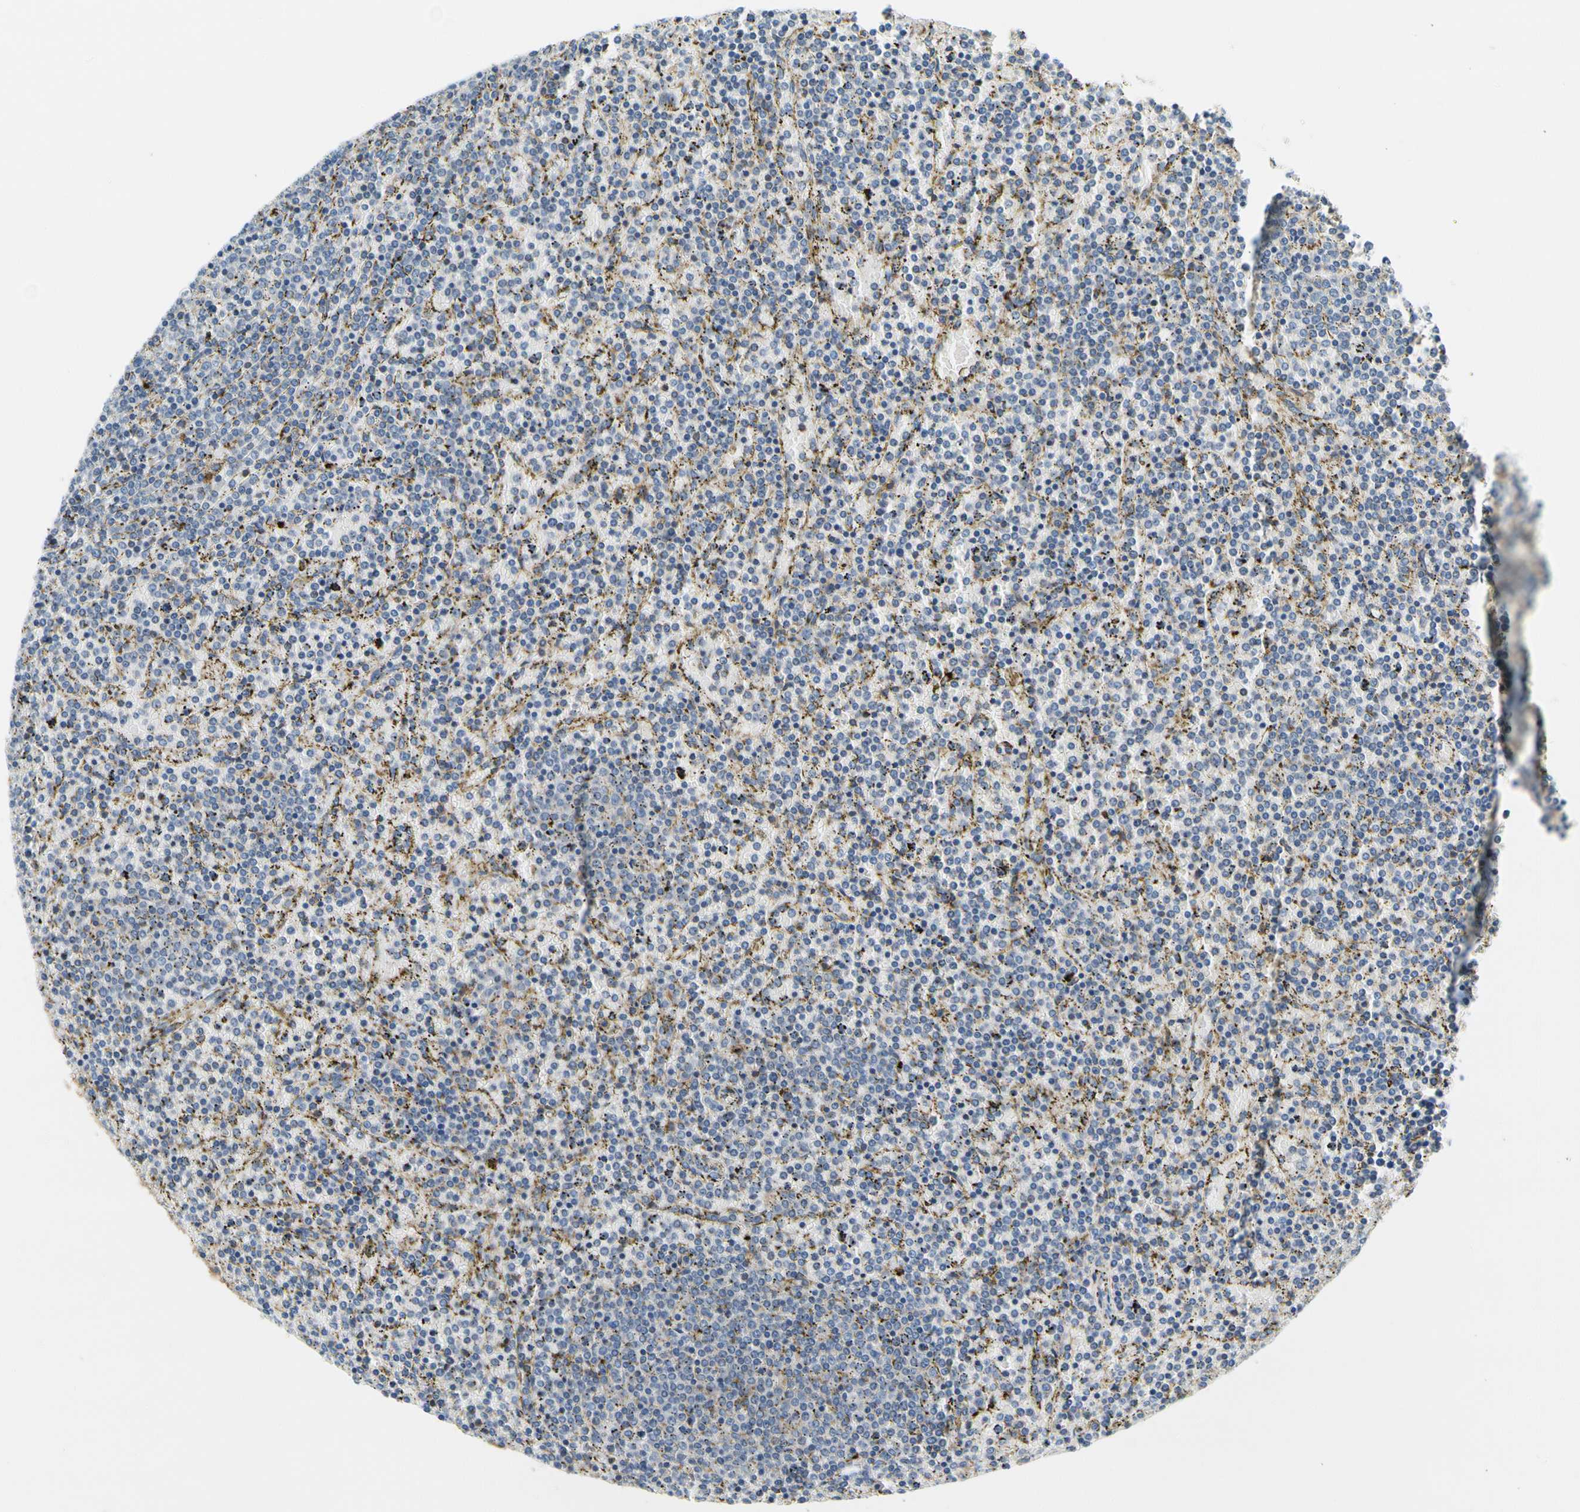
{"staining": {"intensity": "negative", "quantity": "none", "location": "none"}, "tissue": "lymphoma", "cell_type": "Tumor cells", "image_type": "cancer", "snomed": [{"axis": "morphology", "description": "Malignant lymphoma, non-Hodgkin's type, Low grade"}, {"axis": "topography", "description": "Spleen"}], "caption": "High power microscopy image of an immunohistochemistry (IHC) photomicrograph of low-grade malignant lymphoma, non-Hodgkin's type, revealing no significant expression in tumor cells. The staining is performed using DAB brown chromogen with nuclei counter-stained in using hematoxylin.", "gene": "STXBP1", "patient": {"sex": "female", "age": 77}}